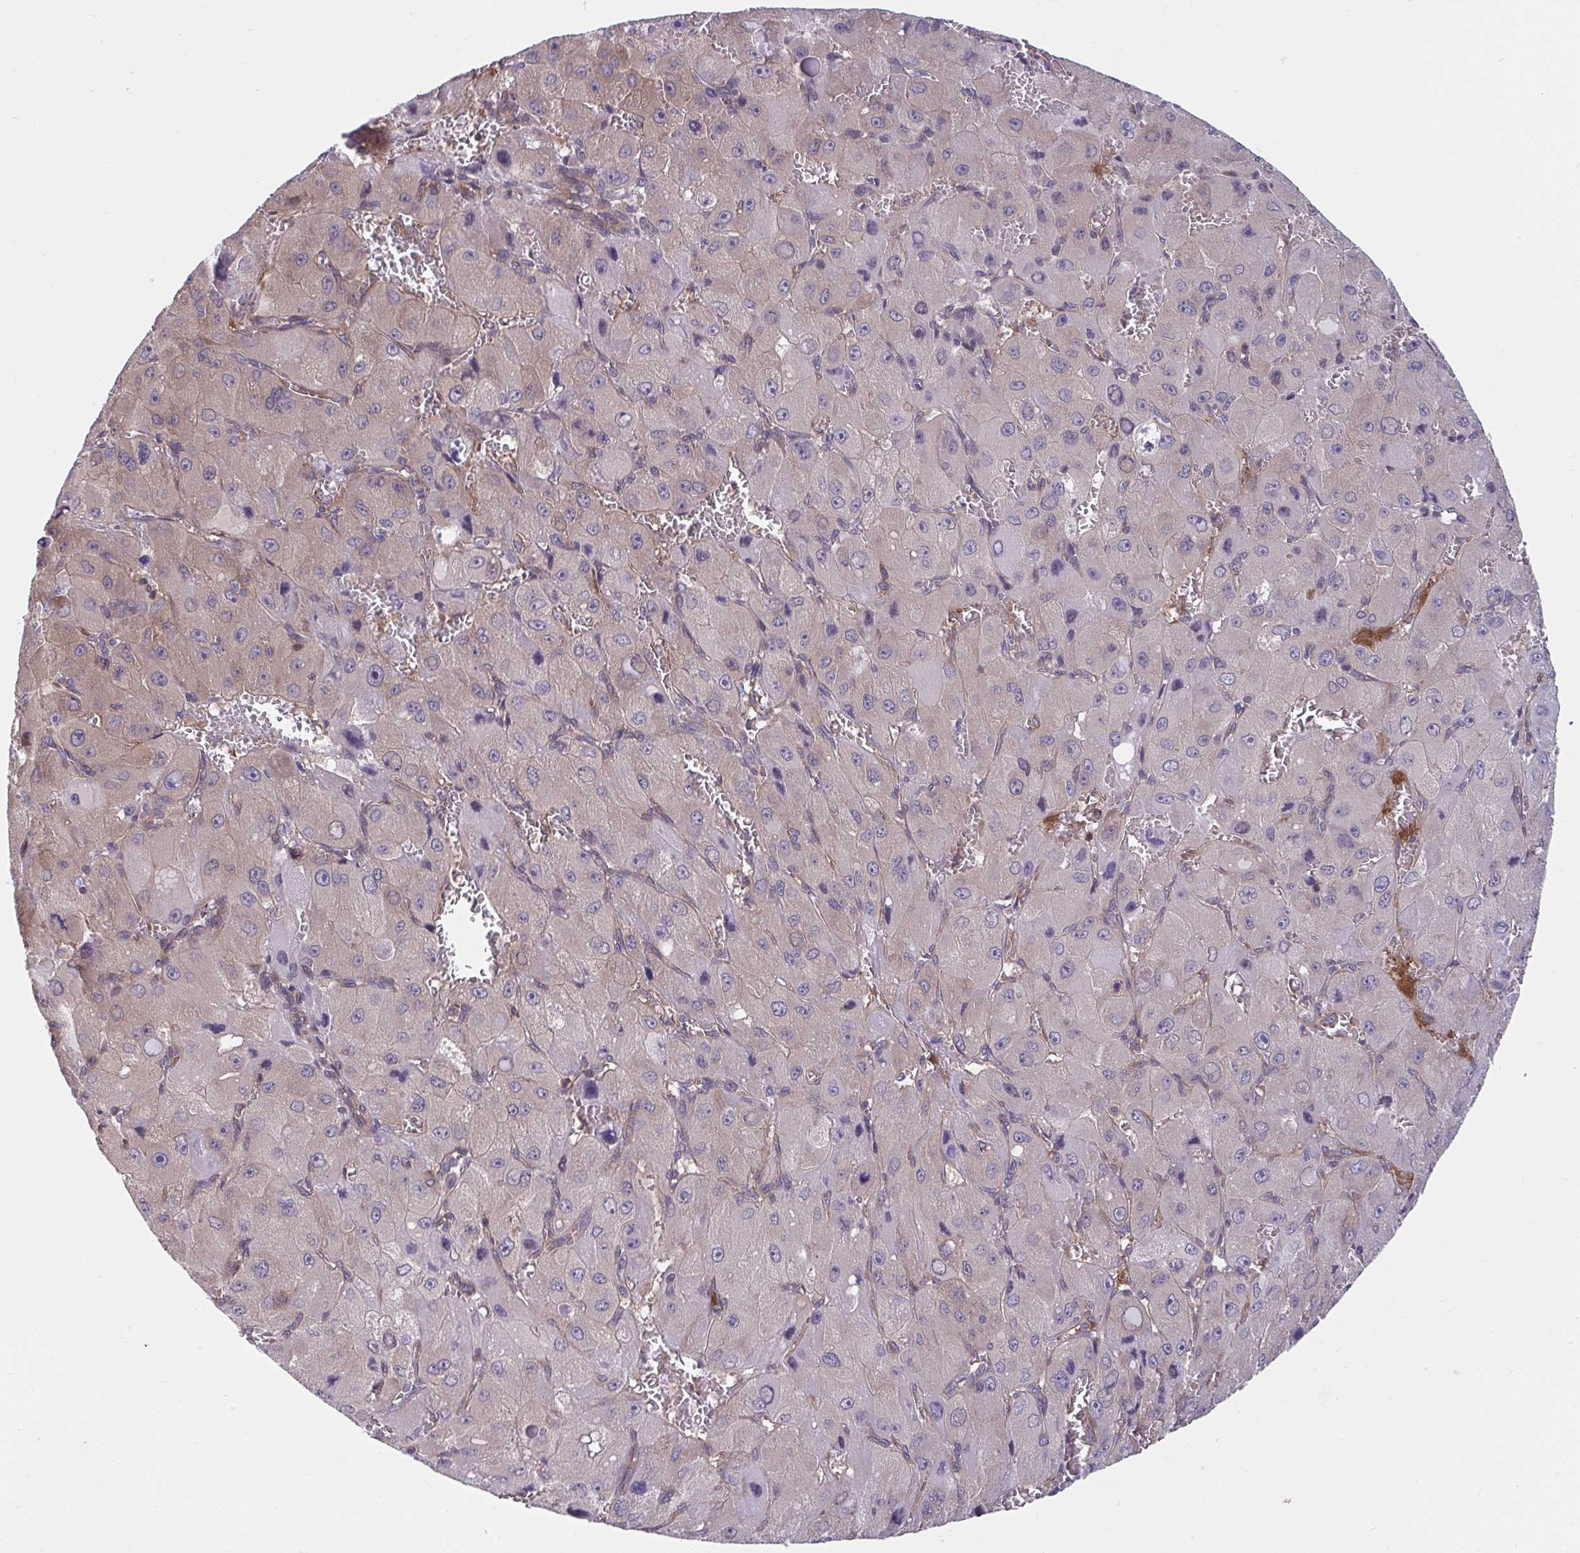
{"staining": {"intensity": "weak", "quantity": "25%-75%", "location": "cytoplasmic/membranous"}, "tissue": "liver cancer", "cell_type": "Tumor cells", "image_type": "cancer", "snomed": [{"axis": "morphology", "description": "Carcinoma, Hepatocellular, NOS"}, {"axis": "topography", "description": "Liver"}], "caption": "Human liver cancer (hepatocellular carcinoma) stained with a protein marker exhibits weak staining in tumor cells.", "gene": "PCDHB7", "patient": {"sex": "male", "age": 27}}